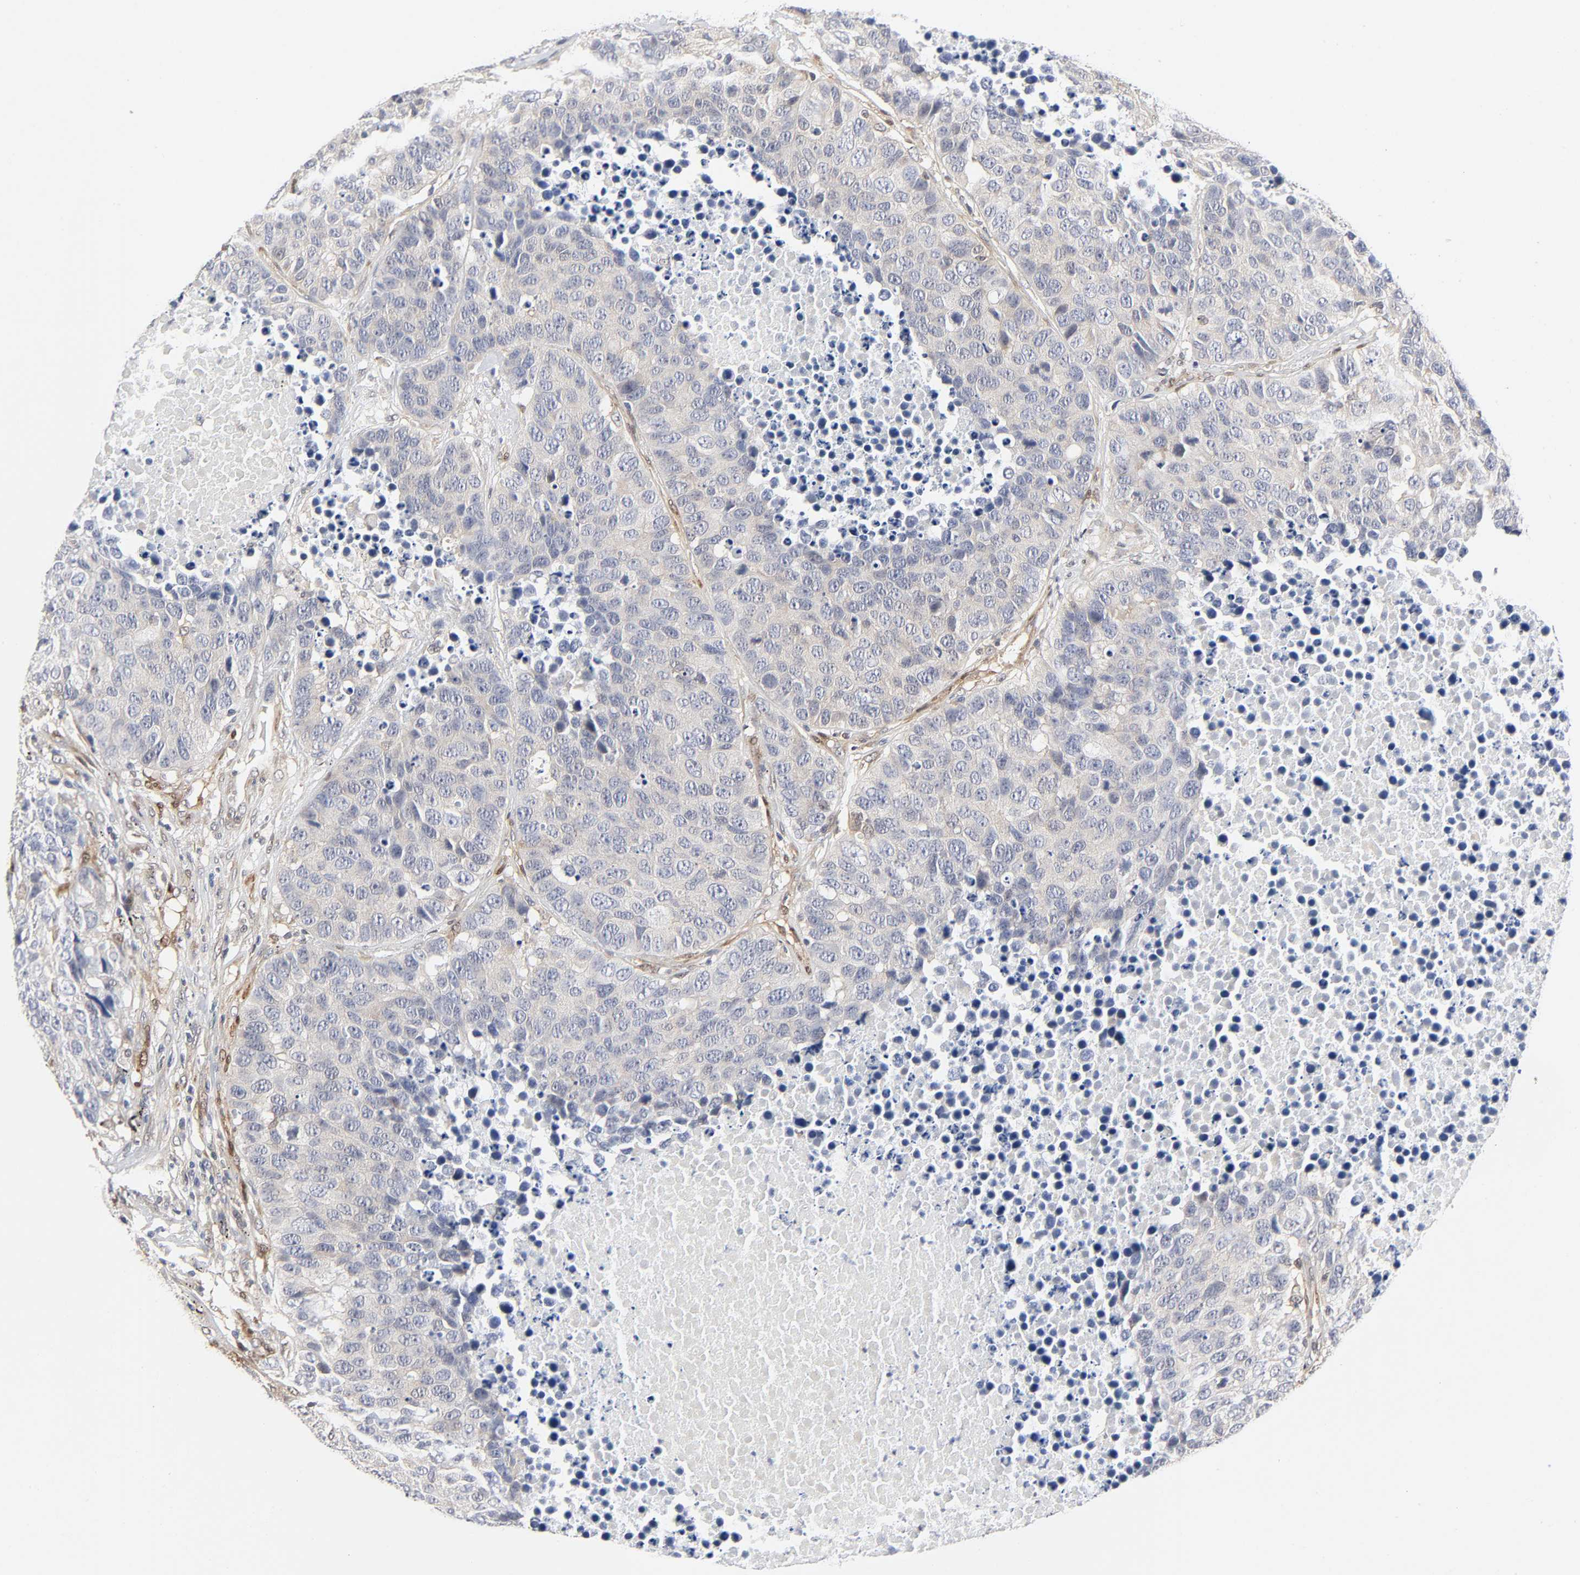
{"staining": {"intensity": "negative", "quantity": "none", "location": "none"}, "tissue": "carcinoid", "cell_type": "Tumor cells", "image_type": "cancer", "snomed": [{"axis": "morphology", "description": "Carcinoid, malignant, NOS"}, {"axis": "topography", "description": "Lung"}], "caption": "DAB (3,3'-diaminobenzidine) immunohistochemical staining of human carcinoid (malignant) demonstrates no significant staining in tumor cells. Brightfield microscopy of immunohistochemistry stained with DAB (brown) and hematoxylin (blue), captured at high magnification.", "gene": "PTEN", "patient": {"sex": "male", "age": 60}}